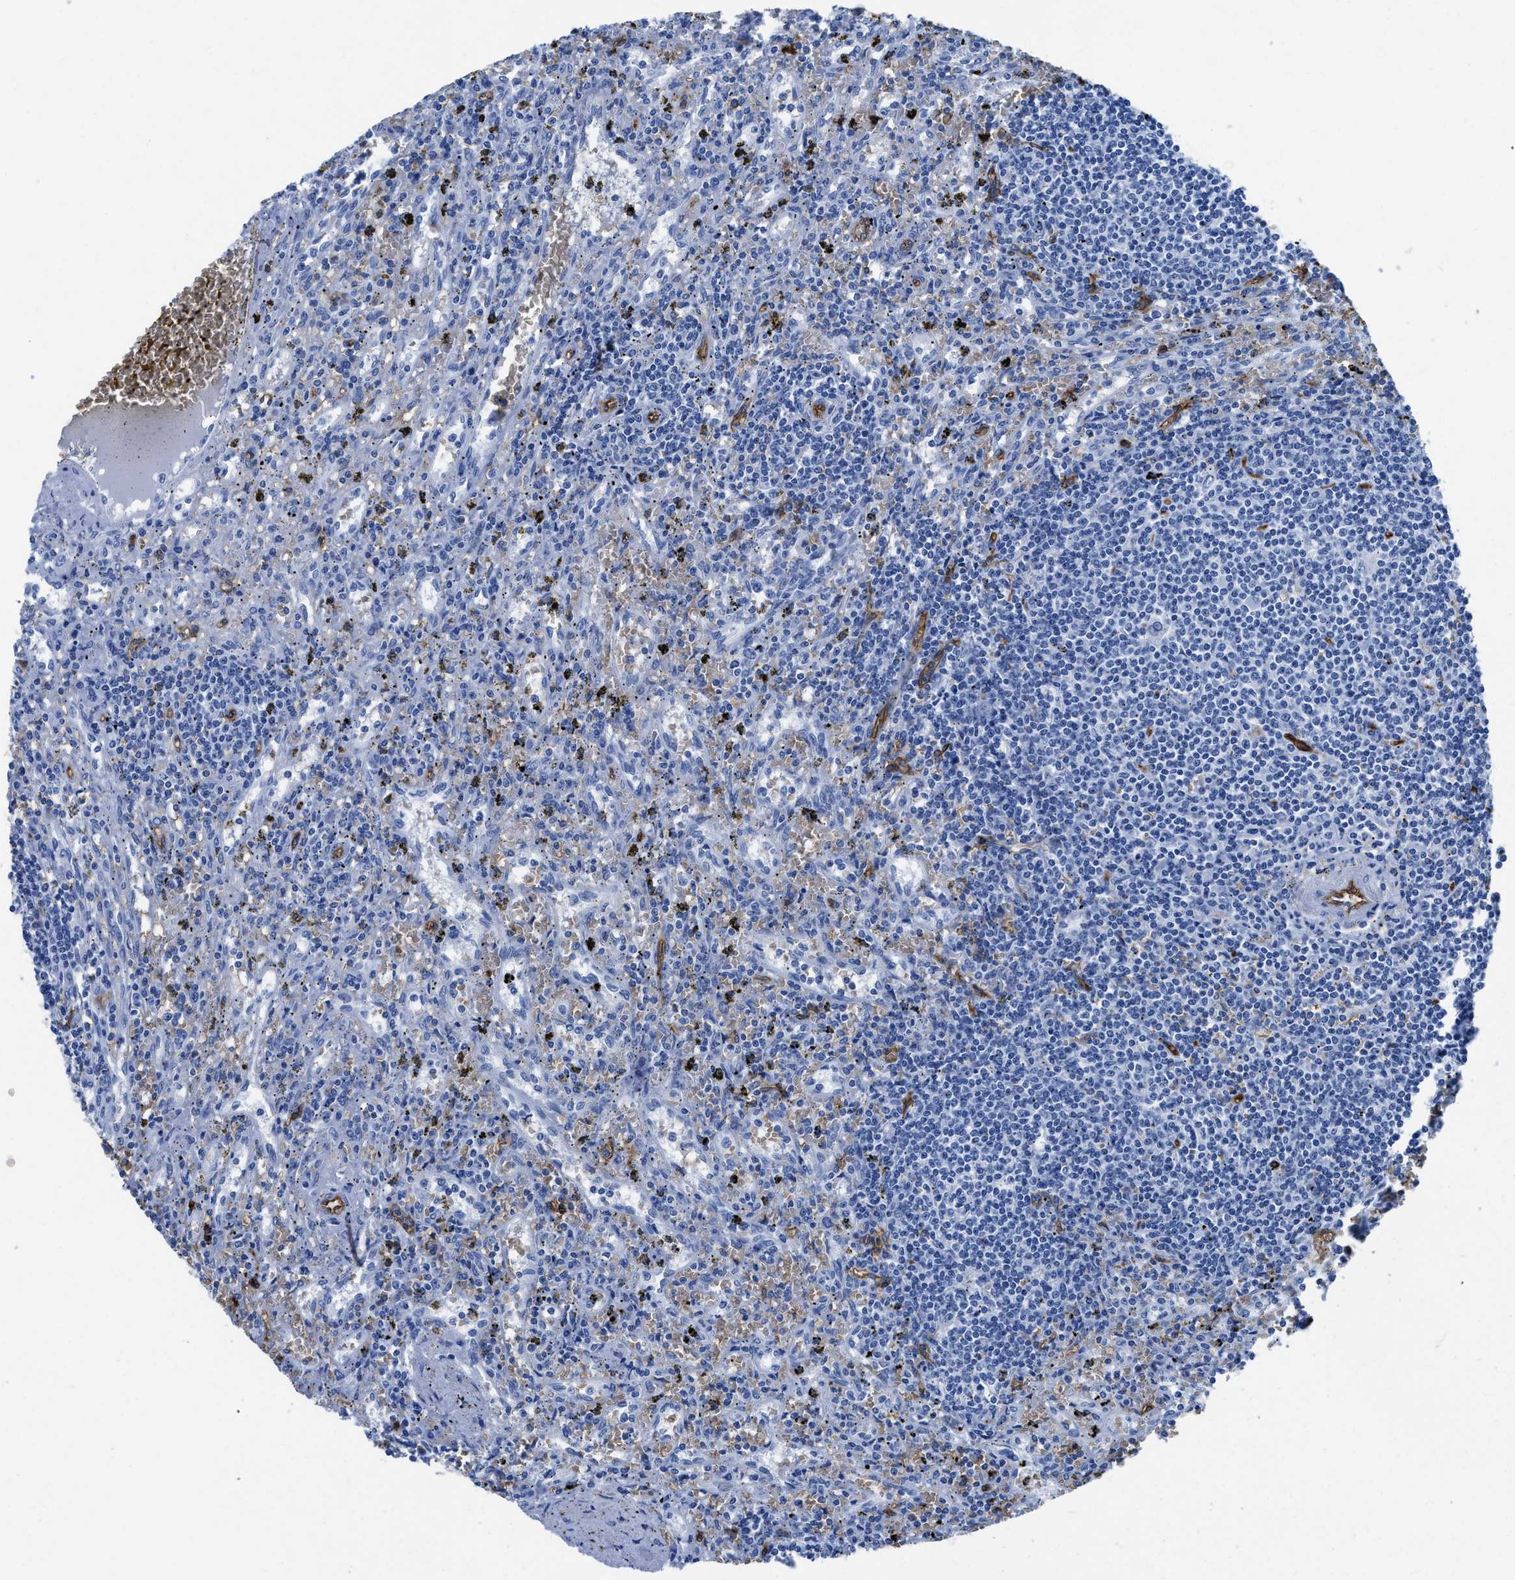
{"staining": {"intensity": "negative", "quantity": "none", "location": "none"}, "tissue": "lymphoma", "cell_type": "Tumor cells", "image_type": "cancer", "snomed": [{"axis": "morphology", "description": "Malignant lymphoma, non-Hodgkin's type, Low grade"}, {"axis": "topography", "description": "Spleen"}], "caption": "Tumor cells are negative for protein expression in human lymphoma.", "gene": "AQP1", "patient": {"sex": "male", "age": 76}}